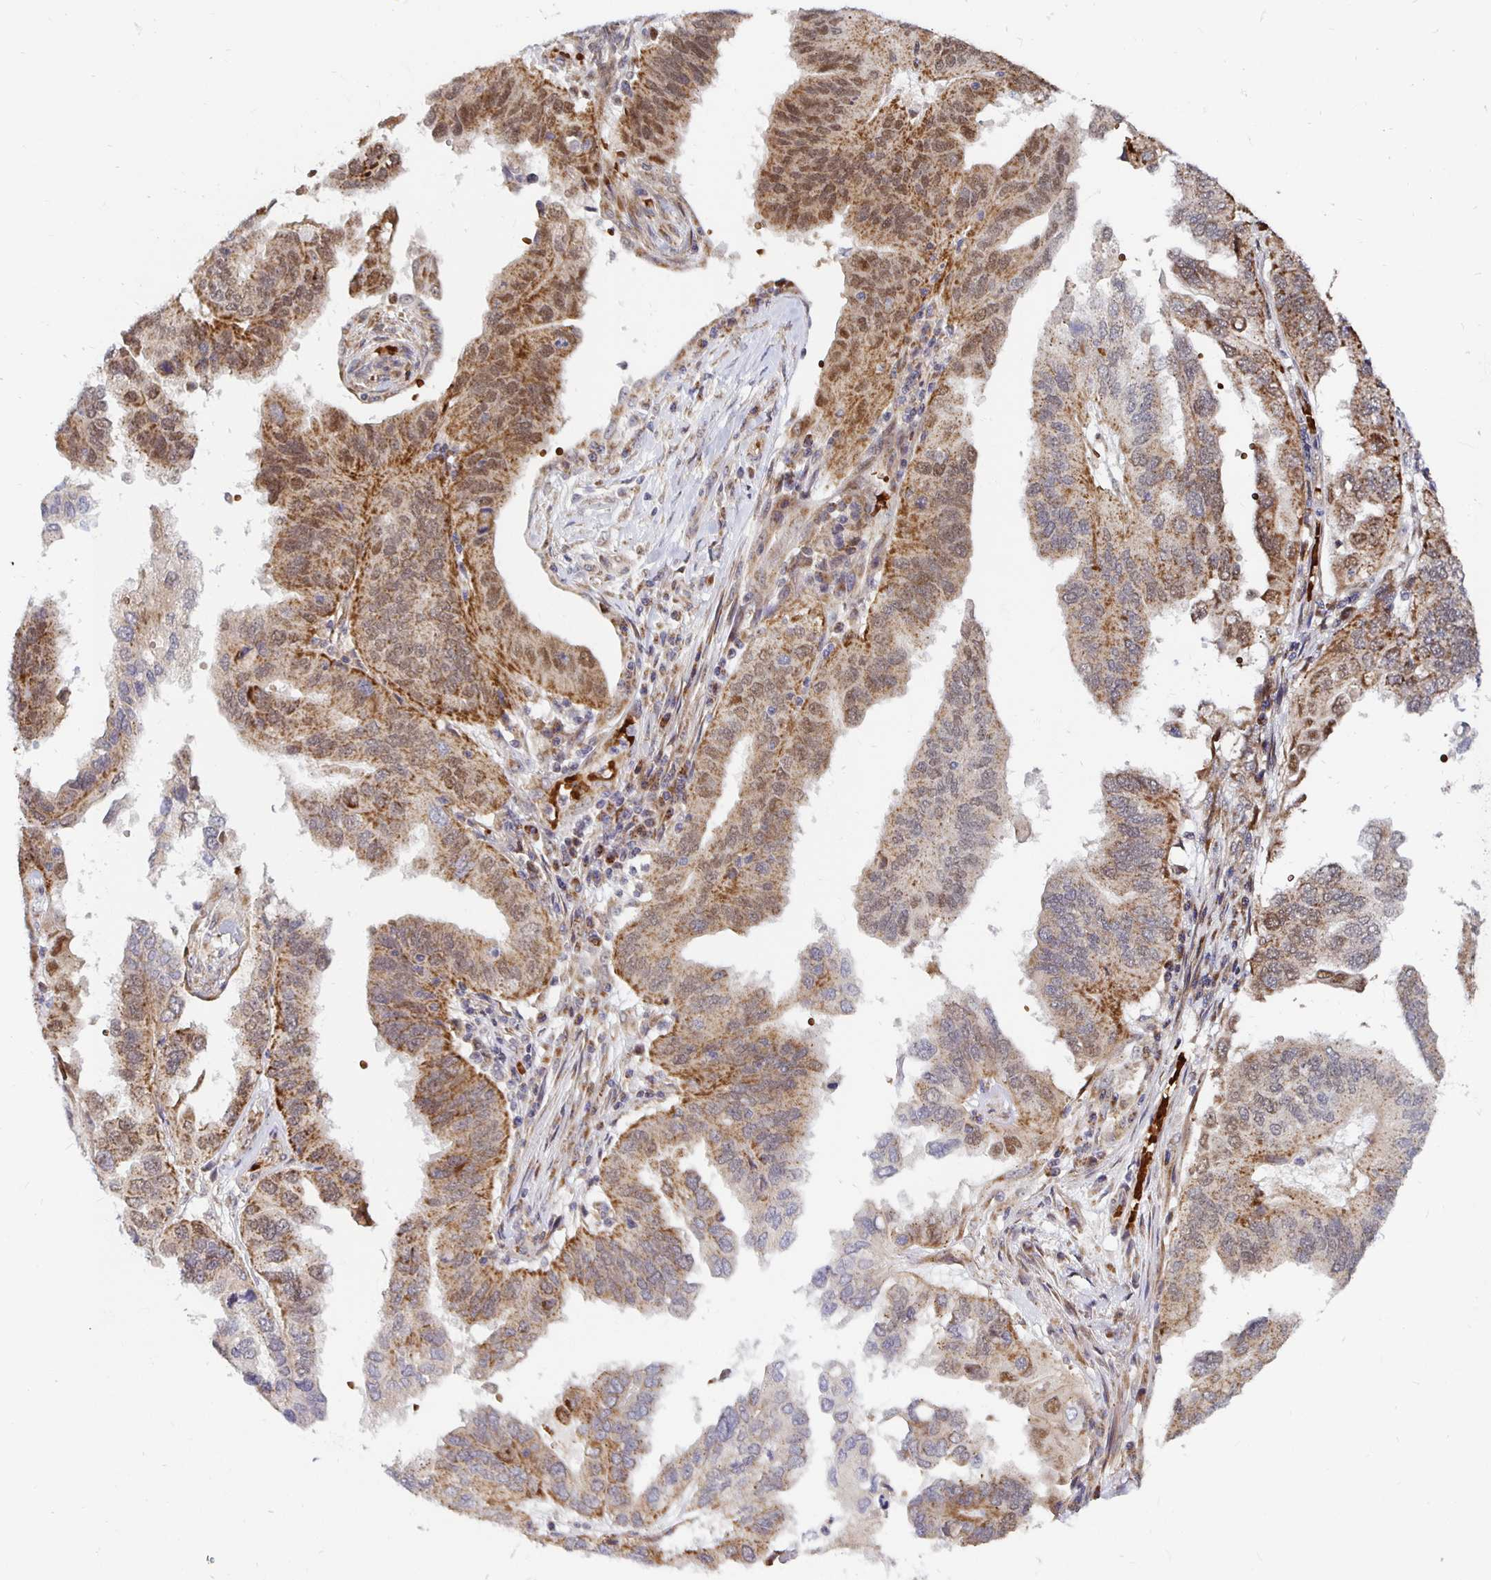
{"staining": {"intensity": "moderate", "quantity": "25%-75%", "location": "cytoplasmic/membranous,nuclear"}, "tissue": "ovarian cancer", "cell_type": "Tumor cells", "image_type": "cancer", "snomed": [{"axis": "morphology", "description": "Cystadenocarcinoma, serous, NOS"}, {"axis": "topography", "description": "Ovary"}], "caption": "Ovarian cancer tissue reveals moderate cytoplasmic/membranous and nuclear positivity in approximately 25%-75% of tumor cells, visualized by immunohistochemistry. (IHC, brightfield microscopy, high magnification).", "gene": "MRPL28", "patient": {"sex": "female", "age": 79}}